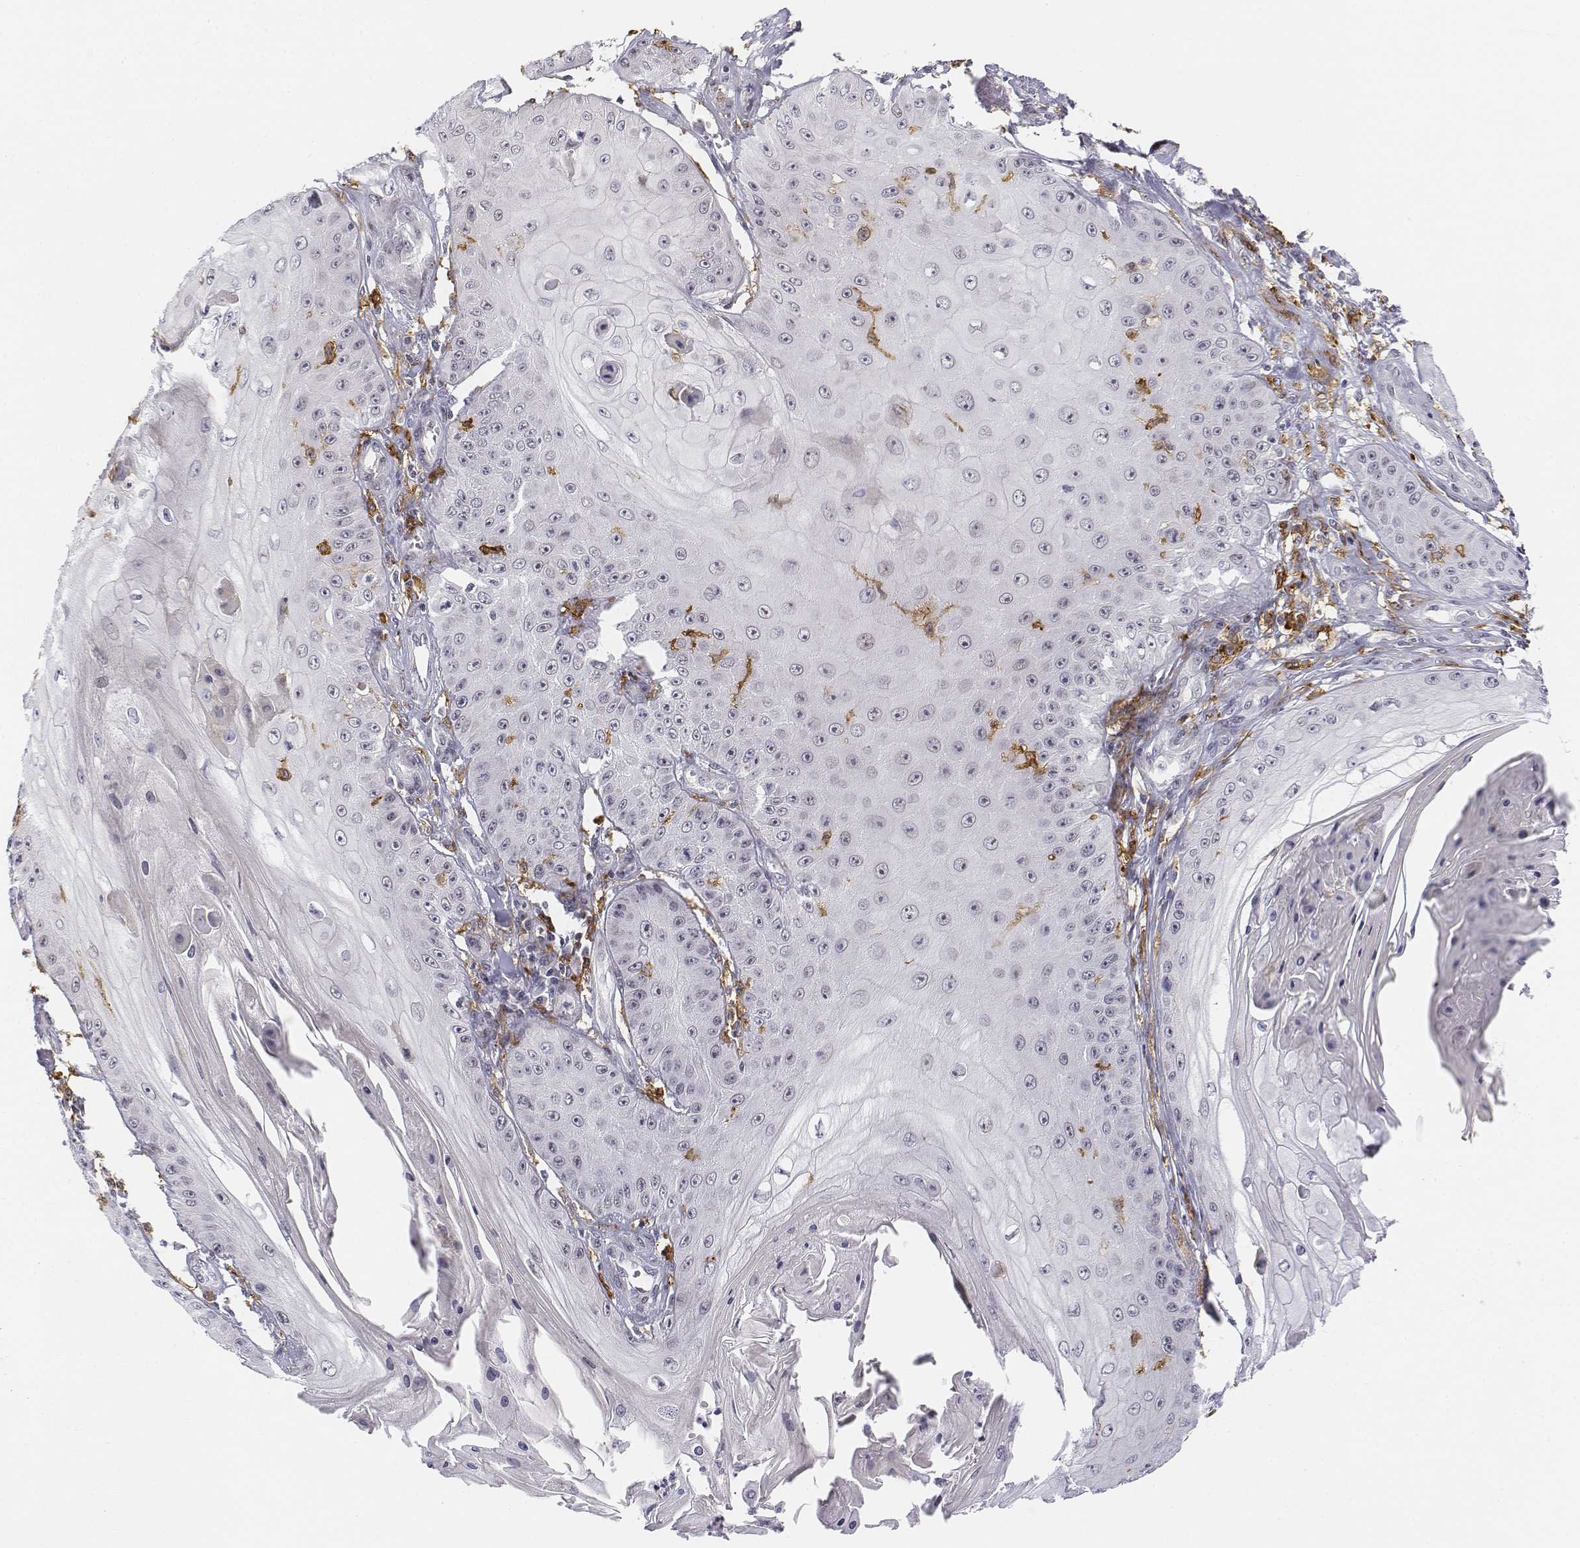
{"staining": {"intensity": "negative", "quantity": "none", "location": "none"}, "tissue": "skin cancer", "cell_type": "Tumor cells", "image_type": "cancer", "snomed": [{"axis": "morphology", "description": "Squamous cell carcinoma, NOS"}, {"axis": "topography", "description": "Skin"}], "caption": "IHC of human skin cancer (squamous cell carcinoma) shows no expression in tumor cells.", "gene": "CD14", "patient": {"sex": "male", "age": 70}}